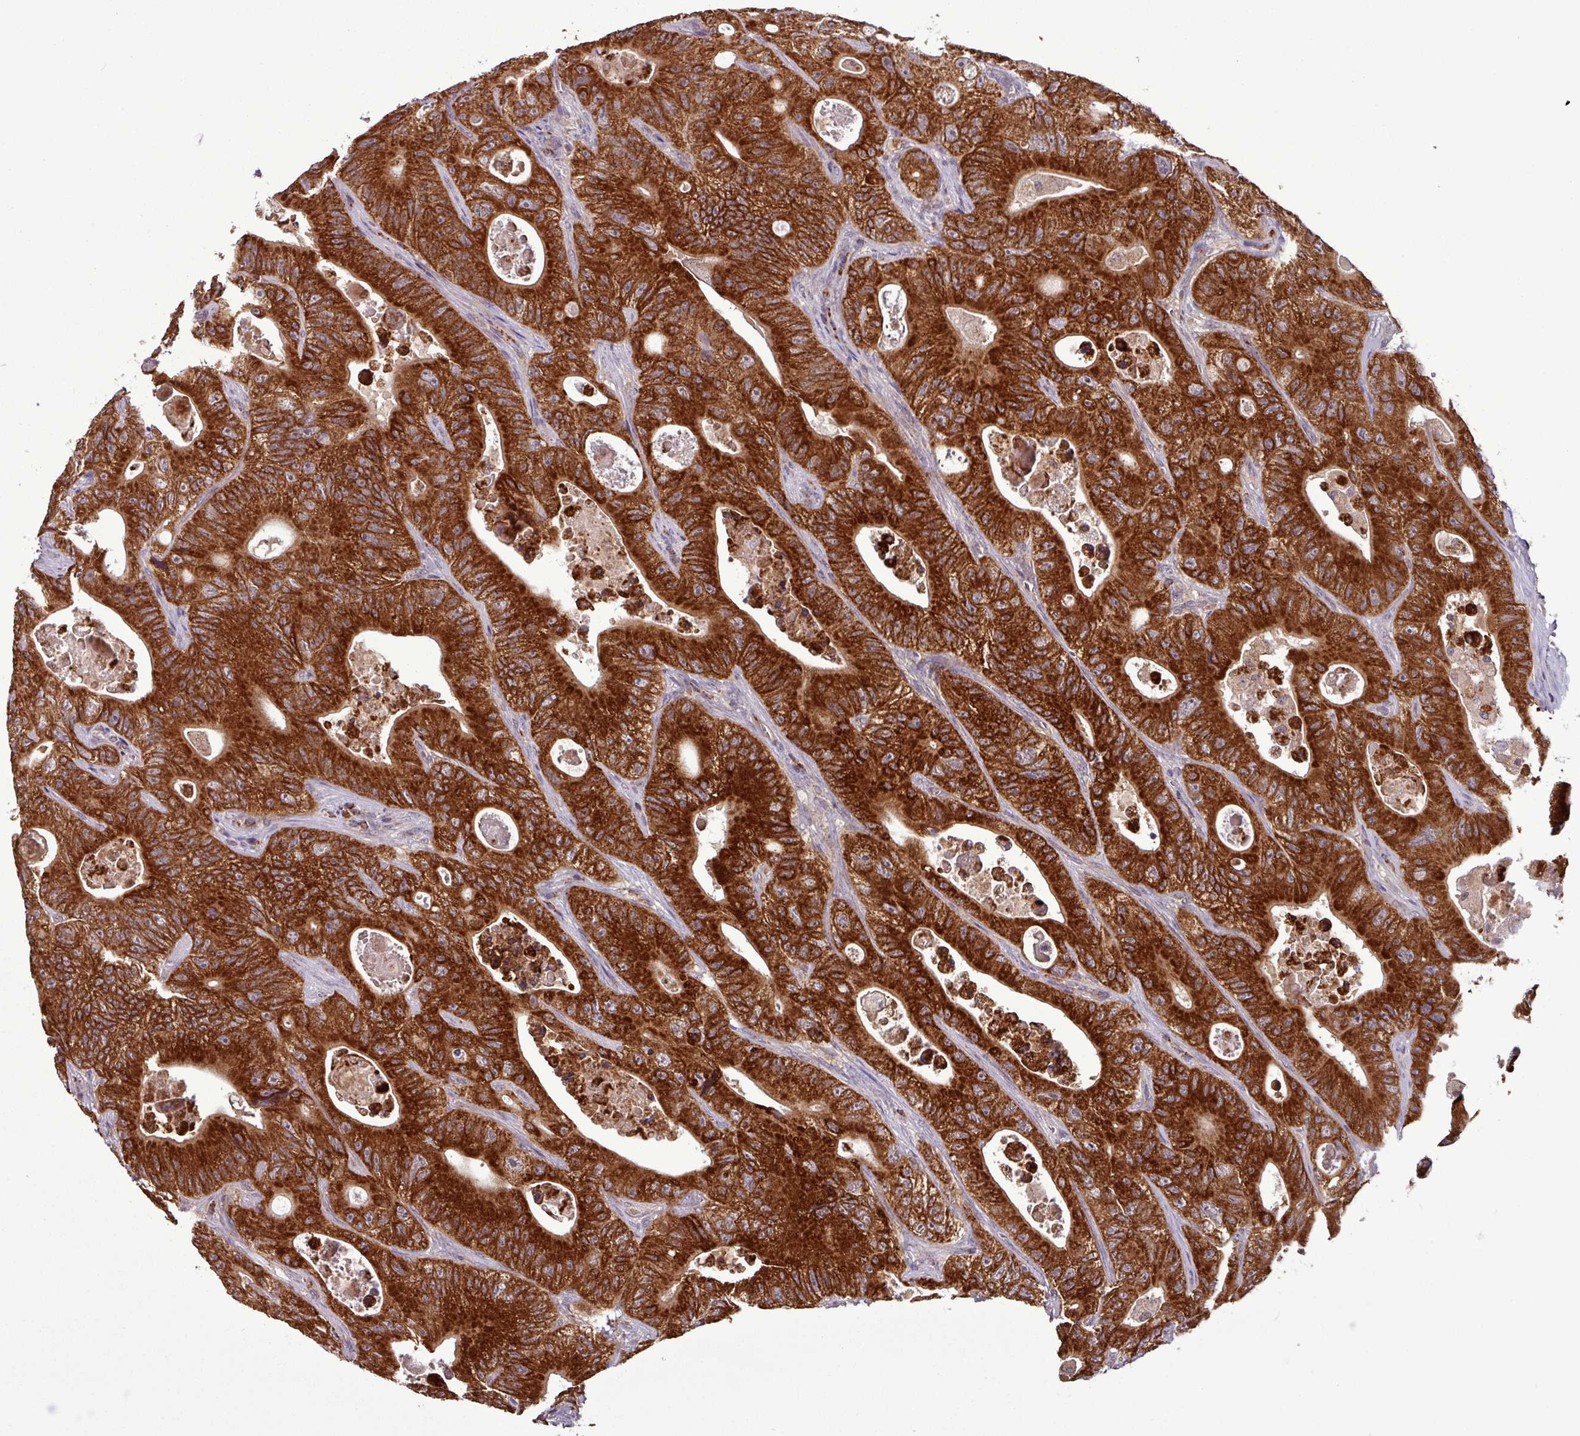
{"staining": {"intensity": "strong", "quantity": ">75%", "location": "cytoplasmic/membranous"}, "tissue": "colorectal cancer", "cell_type": "Tumor cells", "image_type": "cancer", "snomed": [{"axis": "morphology", "description": "Adenocarcinoma, NOS"}, {"axis": "topography", "description": "Colon"}], "caption": "Immunohistochemical staining of human colorectal cancer (adenocarcinoma) displays strong cytoplasmic/membranous protein positivity in about >75% of tumor cells.", "gene": "MCTP2", "patient": {"sex": "female", "age": 46}}